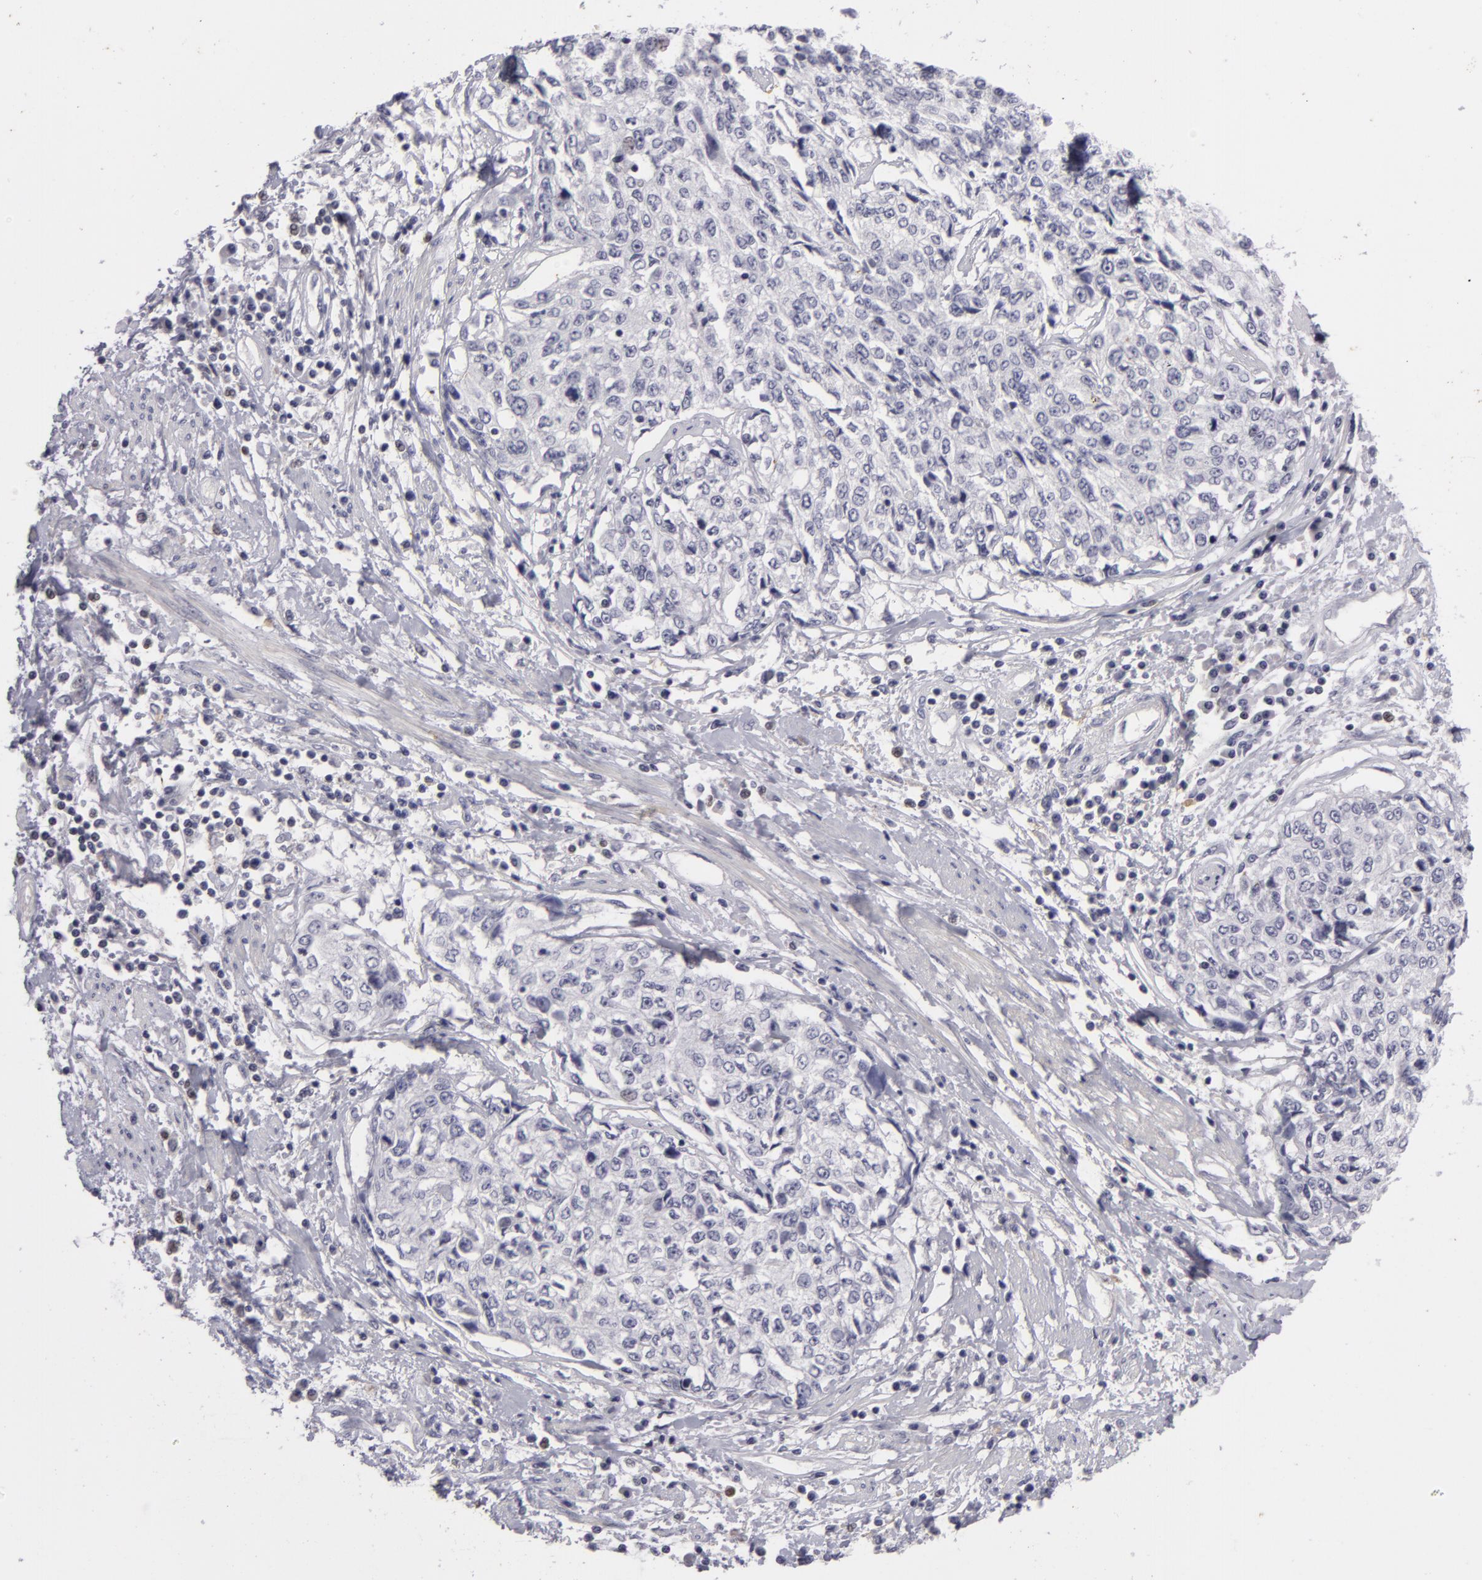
{"staining": {"intensity": "negative", "quantity": "none", "location": "none"}, "tissue": "cervical cancer", "cell_type": "Tumor cells", "image_type": "cancer", "snomed": [{"axis": "morphology", "description": "Squamous cell carcinoma, NOS"}, {"axis": "topography", "description": "Cervix"}], "caption": "Cervical cancer (squamous cell carcinoma) was stained to show a protein in brown. There is no significant staining in tumor cells.", "gene": "NLGN4X", "patient": {"sex": "female", "age": 57}}